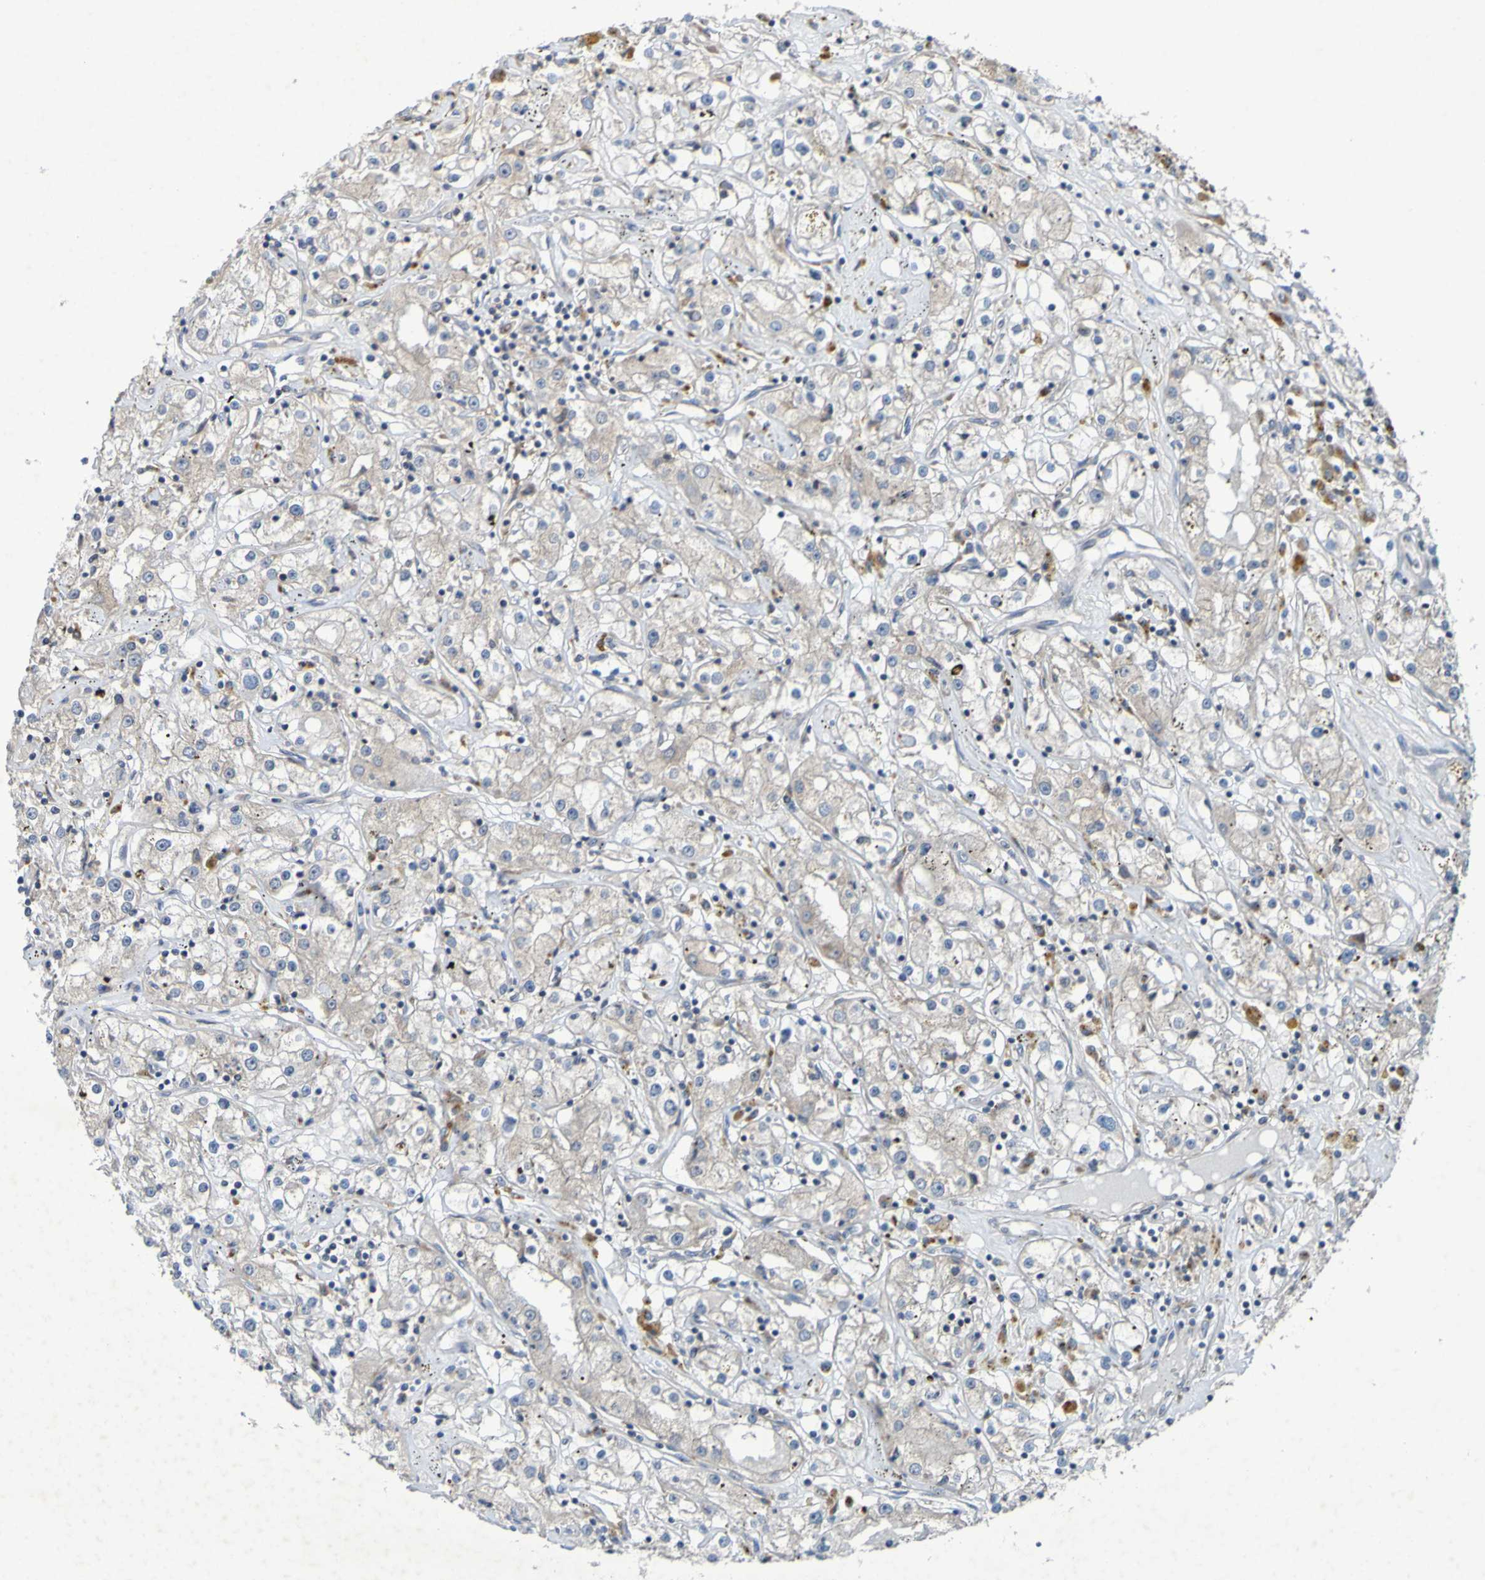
{"staining": {"intensity": "weak", "quantity": "<25%", "location": "cytoplasmic/membranous"}, "tissue": "renal cancer", "cell_type": "Tumor cells", "image_type": "cancer", "snomed": [{"axis": "morphology", "description": "Adenocarcinoma, NOS"}, {"axis": "topography", "description": "Kidney"}], "caption": "The image displays no significant staining in tumor cells of renal adenocarcinoma. (Stains: DAB IHC with hematoxylin counter stain, Microscopy: brightfield microscopy at high magnification).", "gene": "SDK1", "patient": {"sex": "male", "age": 56}}